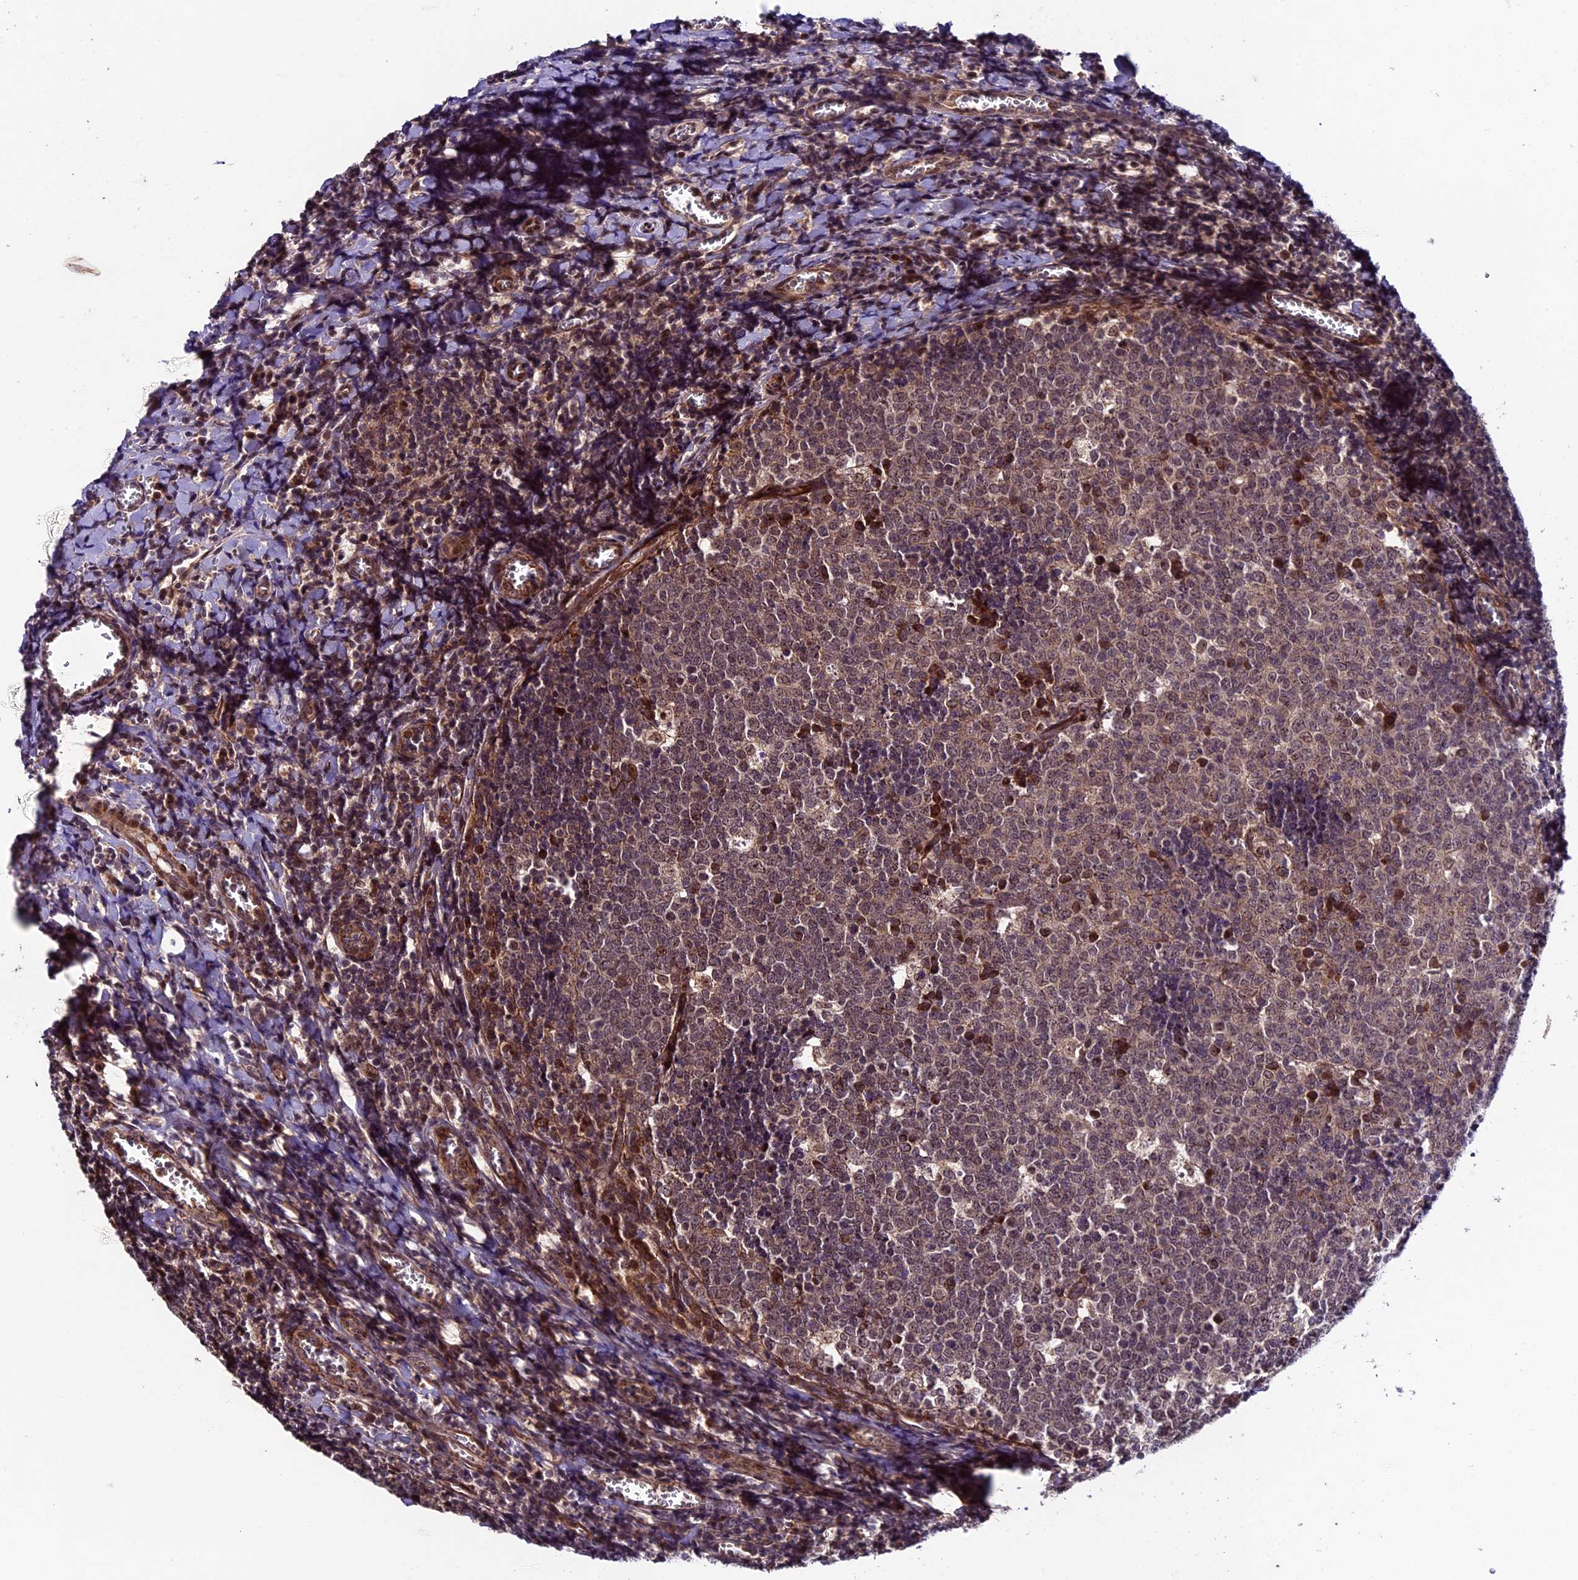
{"staining": {"intensity": "weak", "quantity": "25%-75%", "location": "cytoplasmic/membranous"}, "tissue": "tonsil", "cell_type": "Germinal center cells", "image_type": "normal", "snomed": [{"axis": "morphology", "description": "Normal tissue, NOS"}, {"axis": "topography", "description": "Tonsil"}], "caption": "A photomicrograph showing weak cytoplasmic/membranous staining in approximately 25%-75% of germinal center cells in unremarkable tonsil, as visualized by brown immunohistochemical staining.", "gene": "SIPA1L3", "patient": {"sex": "male", "age": 27}}